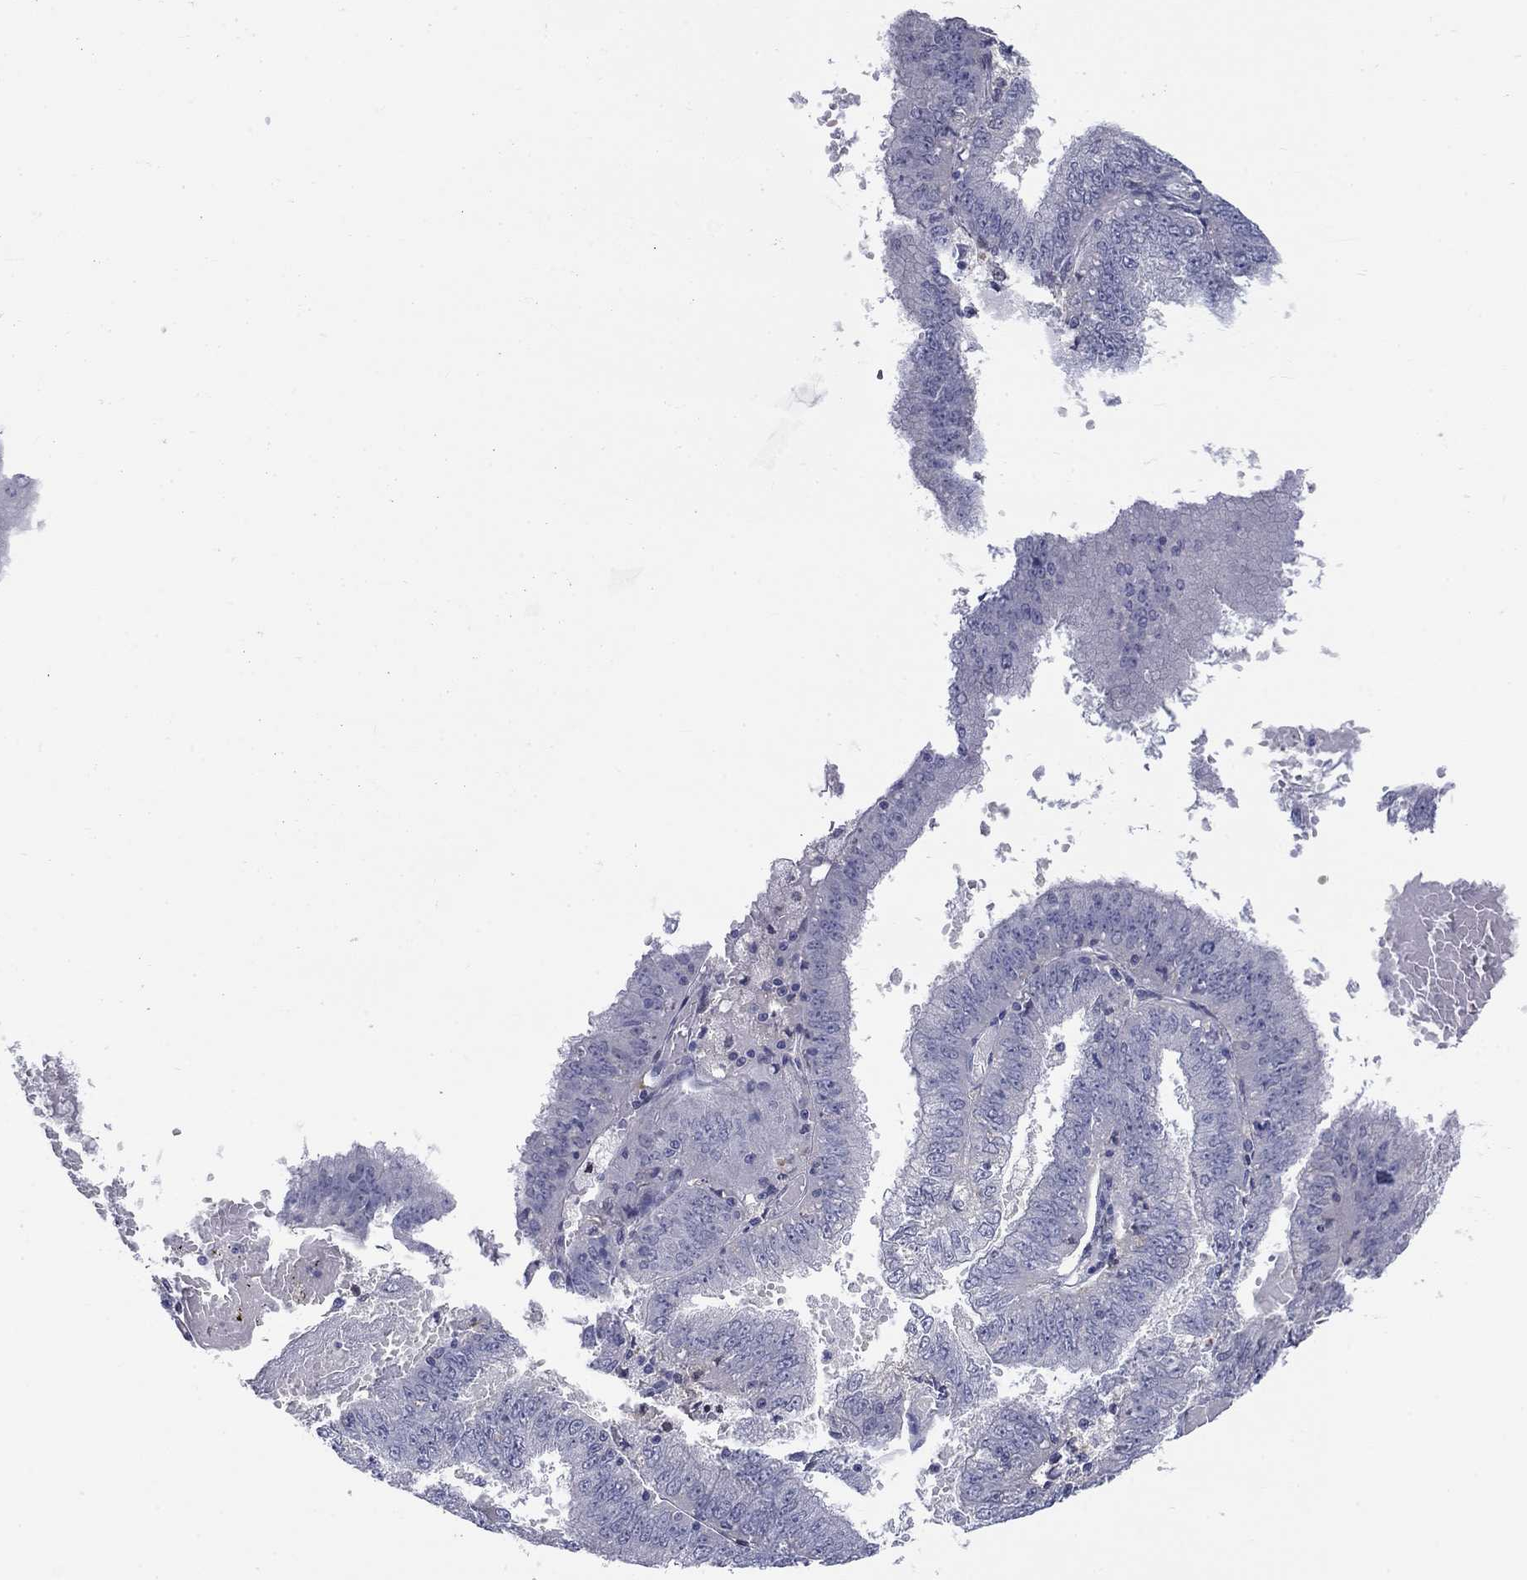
{"staining": {"intensity": "negative", "quantity": "none", "location": "none"}, "tissue": "endometrial cancer", "cell_type": "Tumor cells", "image_type": "cancer", "snomed": [{"axis": "morphology", "description": "Adenocarcinoma, NOS"}, {"axis": "topography", "description": "Endometrium"}], "caption": "Tumor cells show no significant protein staining in endometrial cancer.", "gene": "EGFLAM", "patient": {"sex": "female", "age": 66}}